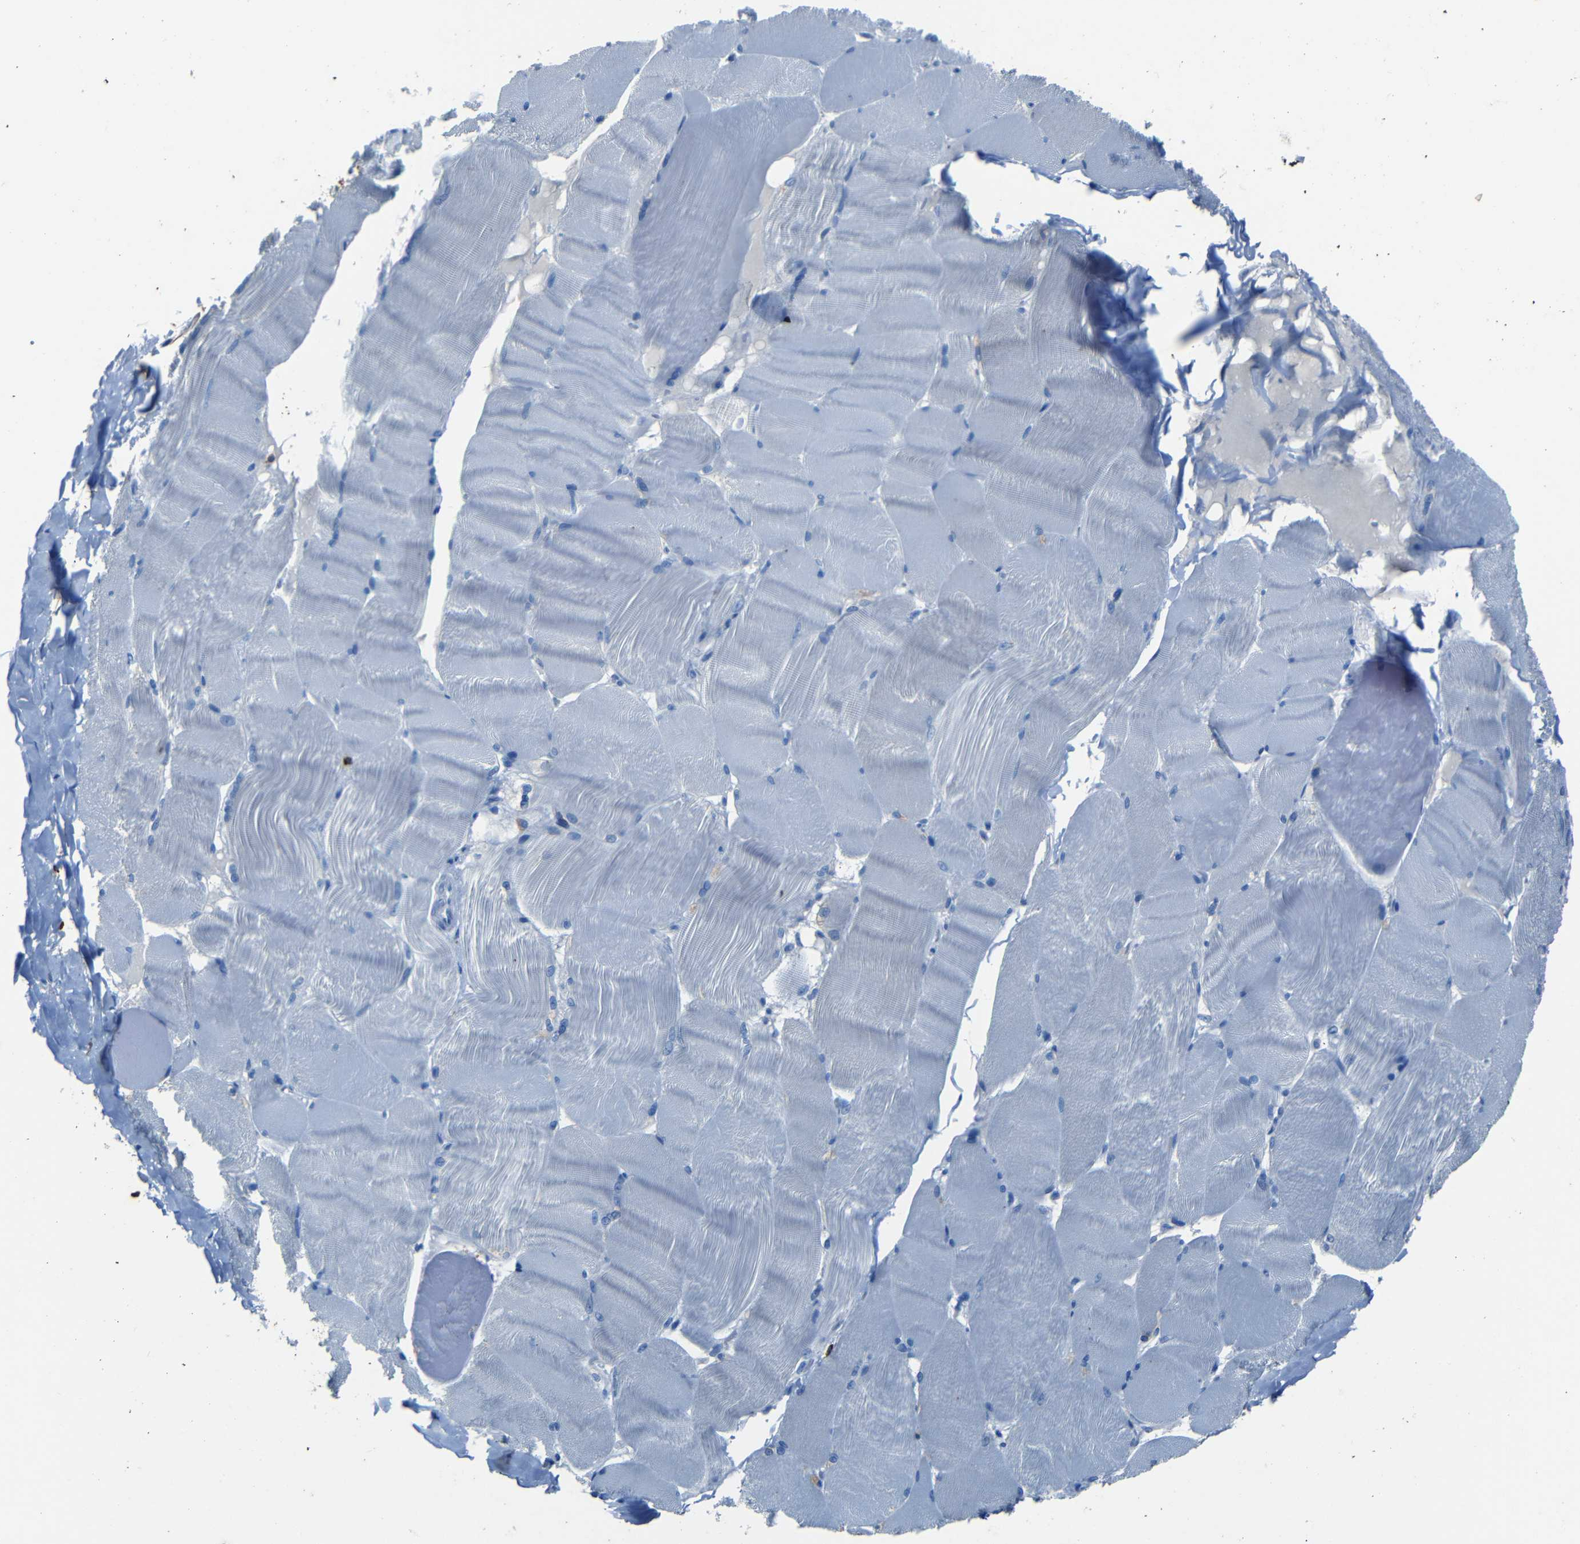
{"staining": {"intensity": "negative", "quantity": "none", "location": "none"}, "tissue": "skeletal muscle", "cell_type": "Myocytes", "image_type": "normal", "snomed": [{"axis": "morphology", "description": "Normal tissue, NOS"}, {"axis": "topography", "description": "Skin"}, {"axis": "topography", "description": "Skeletal muscle"}], "caption": "Myocytes show no significant protein staining in normal skeletal muscle. The staining is performed using DAB (3,3'-diaminobenzidine) brown chromogen with nuclei counter-stained in using hematoxylin.", "gene": "CLDN11", "patient": {"sex": "male", "age": 83}}